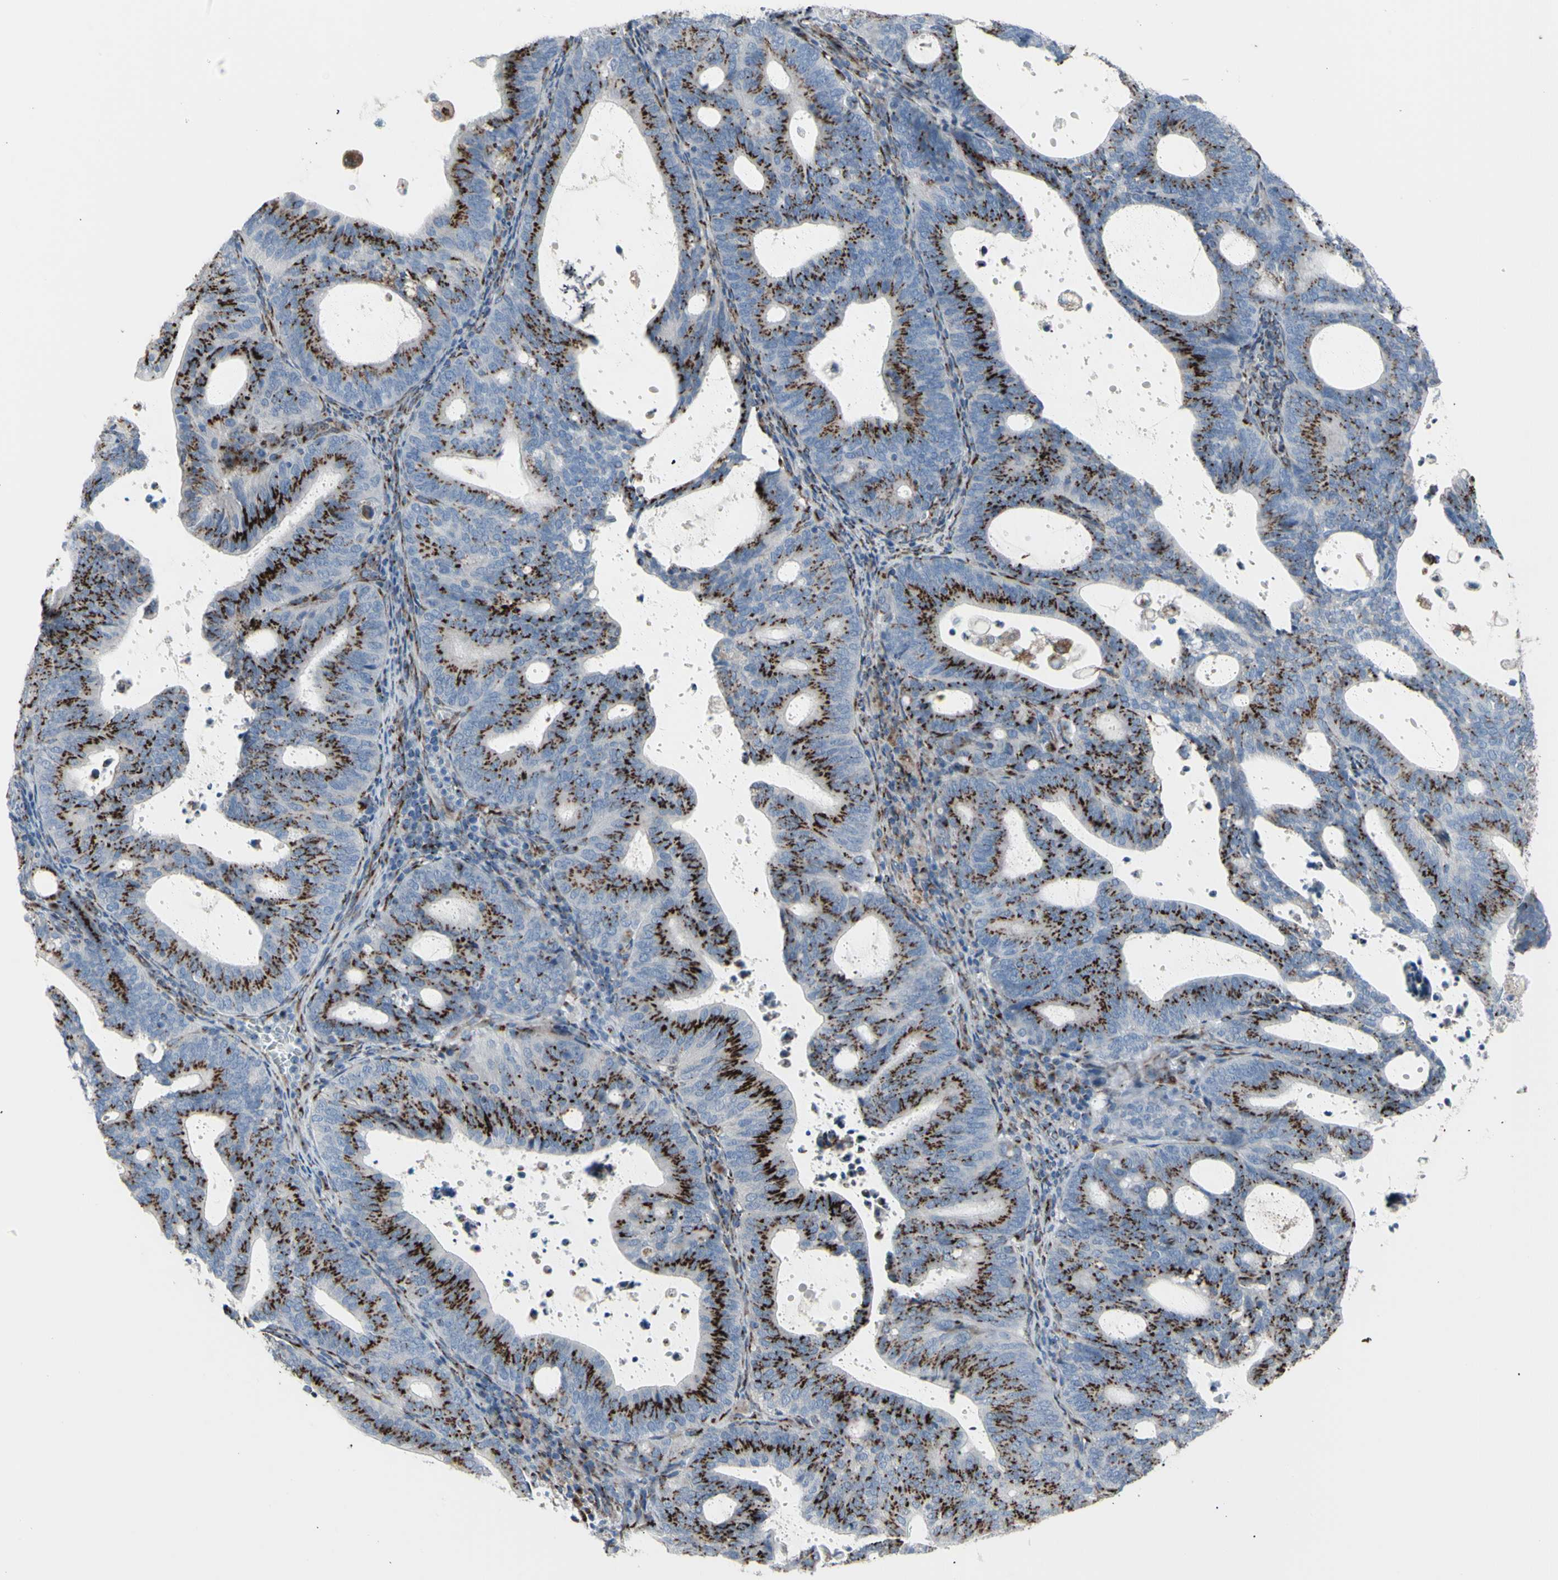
{"staining": {"intensity": "strong", "quantity": "25%-75%", "location": "cytoplasmic/membranous"}, "tissue": "endometrial cancer", "cell_type": "Tumor cells", "image_type": "cancer", "snomed": [{"axis": "morphology", "description": "Adenocarcinoma, NOS"}, {"axis": "topography", "description": "Uterus"}], "caption": "Adenocarcinoma (endometrial) was stained to show a protein in brown. There is high levels of strong cytoplasmic/membranous staining in approximately 25%-75% of tumor cells. The staining was performed using DAB (3,3'-diaminobenzidine) to visualize the protein expression in brown, while the nuclei were stained in blue with hematoxylin (Magnification: 20x).", "gene": "GLG1", "patient": {"sex": "female", "age": 83}}